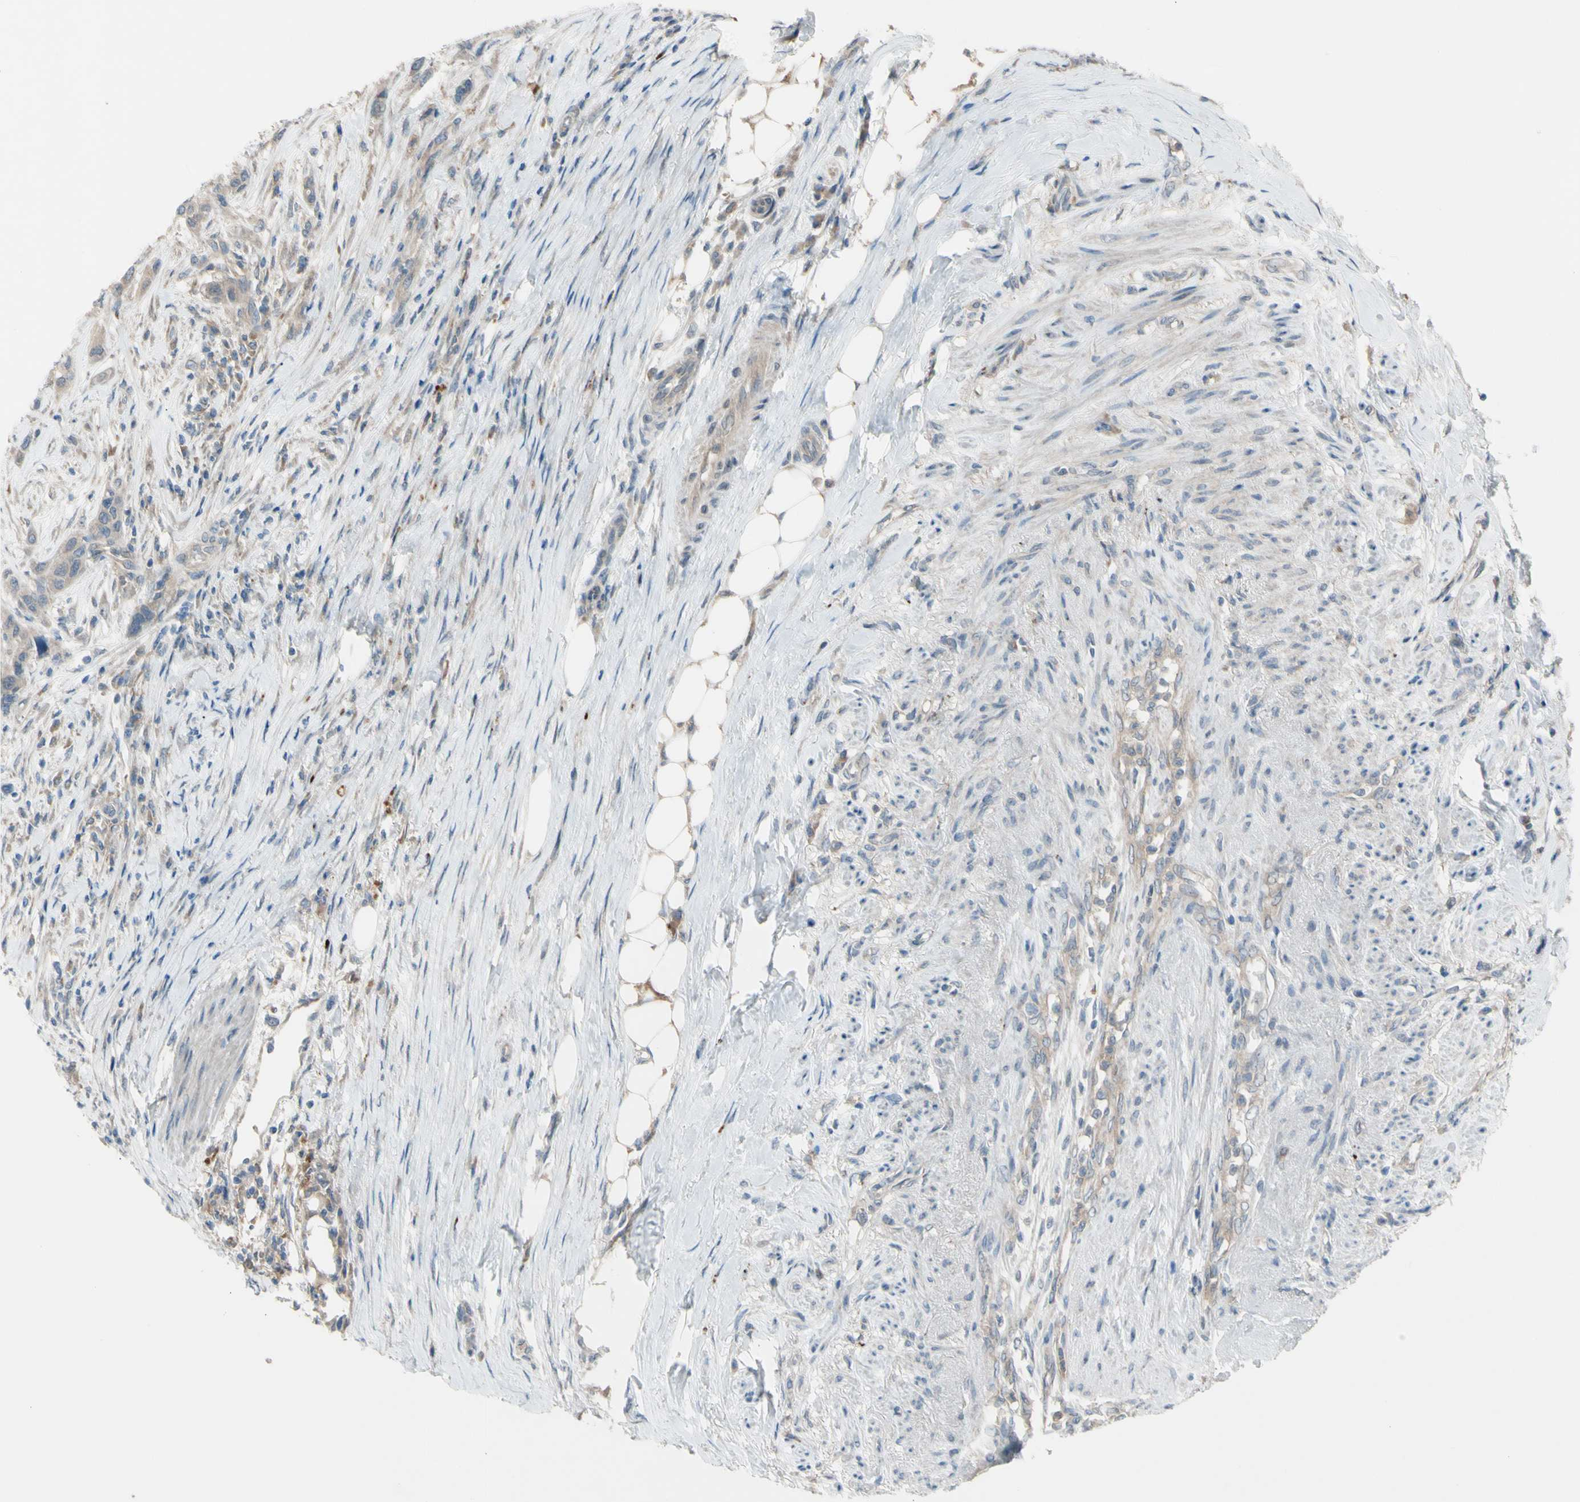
{"staining": {"intensity": "weak", "quantity": ">75%", "location": "cytoplasmic/membranous"}, "tissue": "urothelial cancer", "cell_type": "Tumor cells", "image_type": "cancer", "snomed": [{"axis": "morphology", "description": "Urothelial carcinoma, High grade"}, {"axis": "topography", "description": "Urinary bladder"}], "caption": "IHC photomicrograph of neoplastic tissue: urothelial cancer stained using immunohistochemistry demonstrates low levels of weak protein expression localized specifically in the cytoplasmic/membranous of tumor cells, appearing as a cytoplasmic/membranous brown color.", "gene": "AFP", "patient": {"sex": "female", "age": 56}}